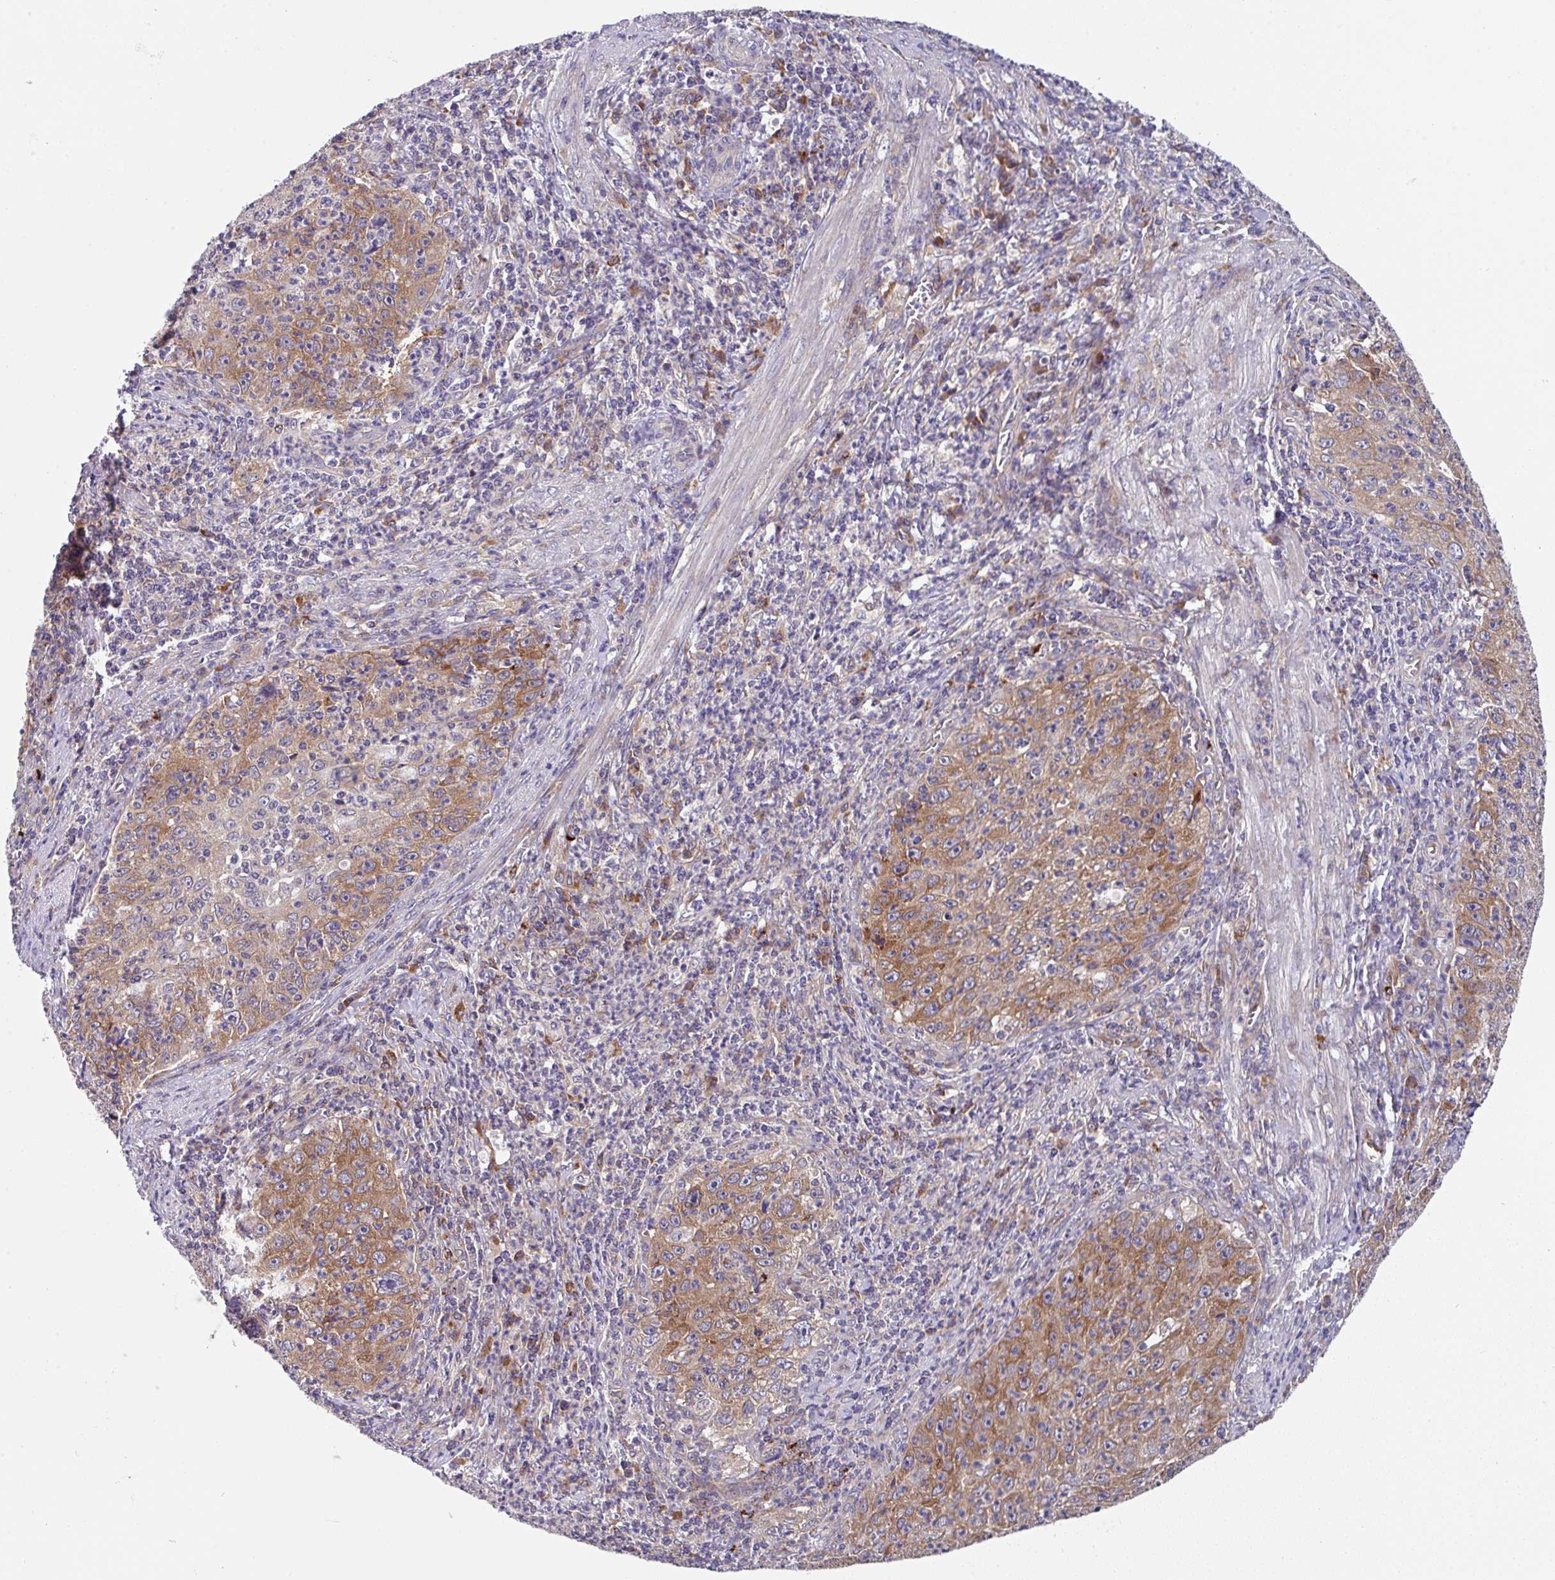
{"staining": {"intensity": "moderate", "quantity": ">75%", "location": "cytoplasmic/membranous"}, "tissue": "cervical cancer", "cell_type": "Tumor cells", "image_type": "cancer", "snomed": [{"axis": "morphology", "description": "Squamous cell carcinoma, NOS"}, {"axis": "topography", "description": "Cervix"}], "caption": "Immunohistochemical staining of squamous cell carcinoma (cervical) displays medium levels of moderate cytoplasmic/membranous protein expression in approximately >75% of tumor cells. The staining was performed using DAB to visualize the protein expression in brown, while the nuclei were stained in blue with hematoxylin (Magnification: 20x).", "gene": "EIF4B", "patient": {"sex": "female", "age": 30}}